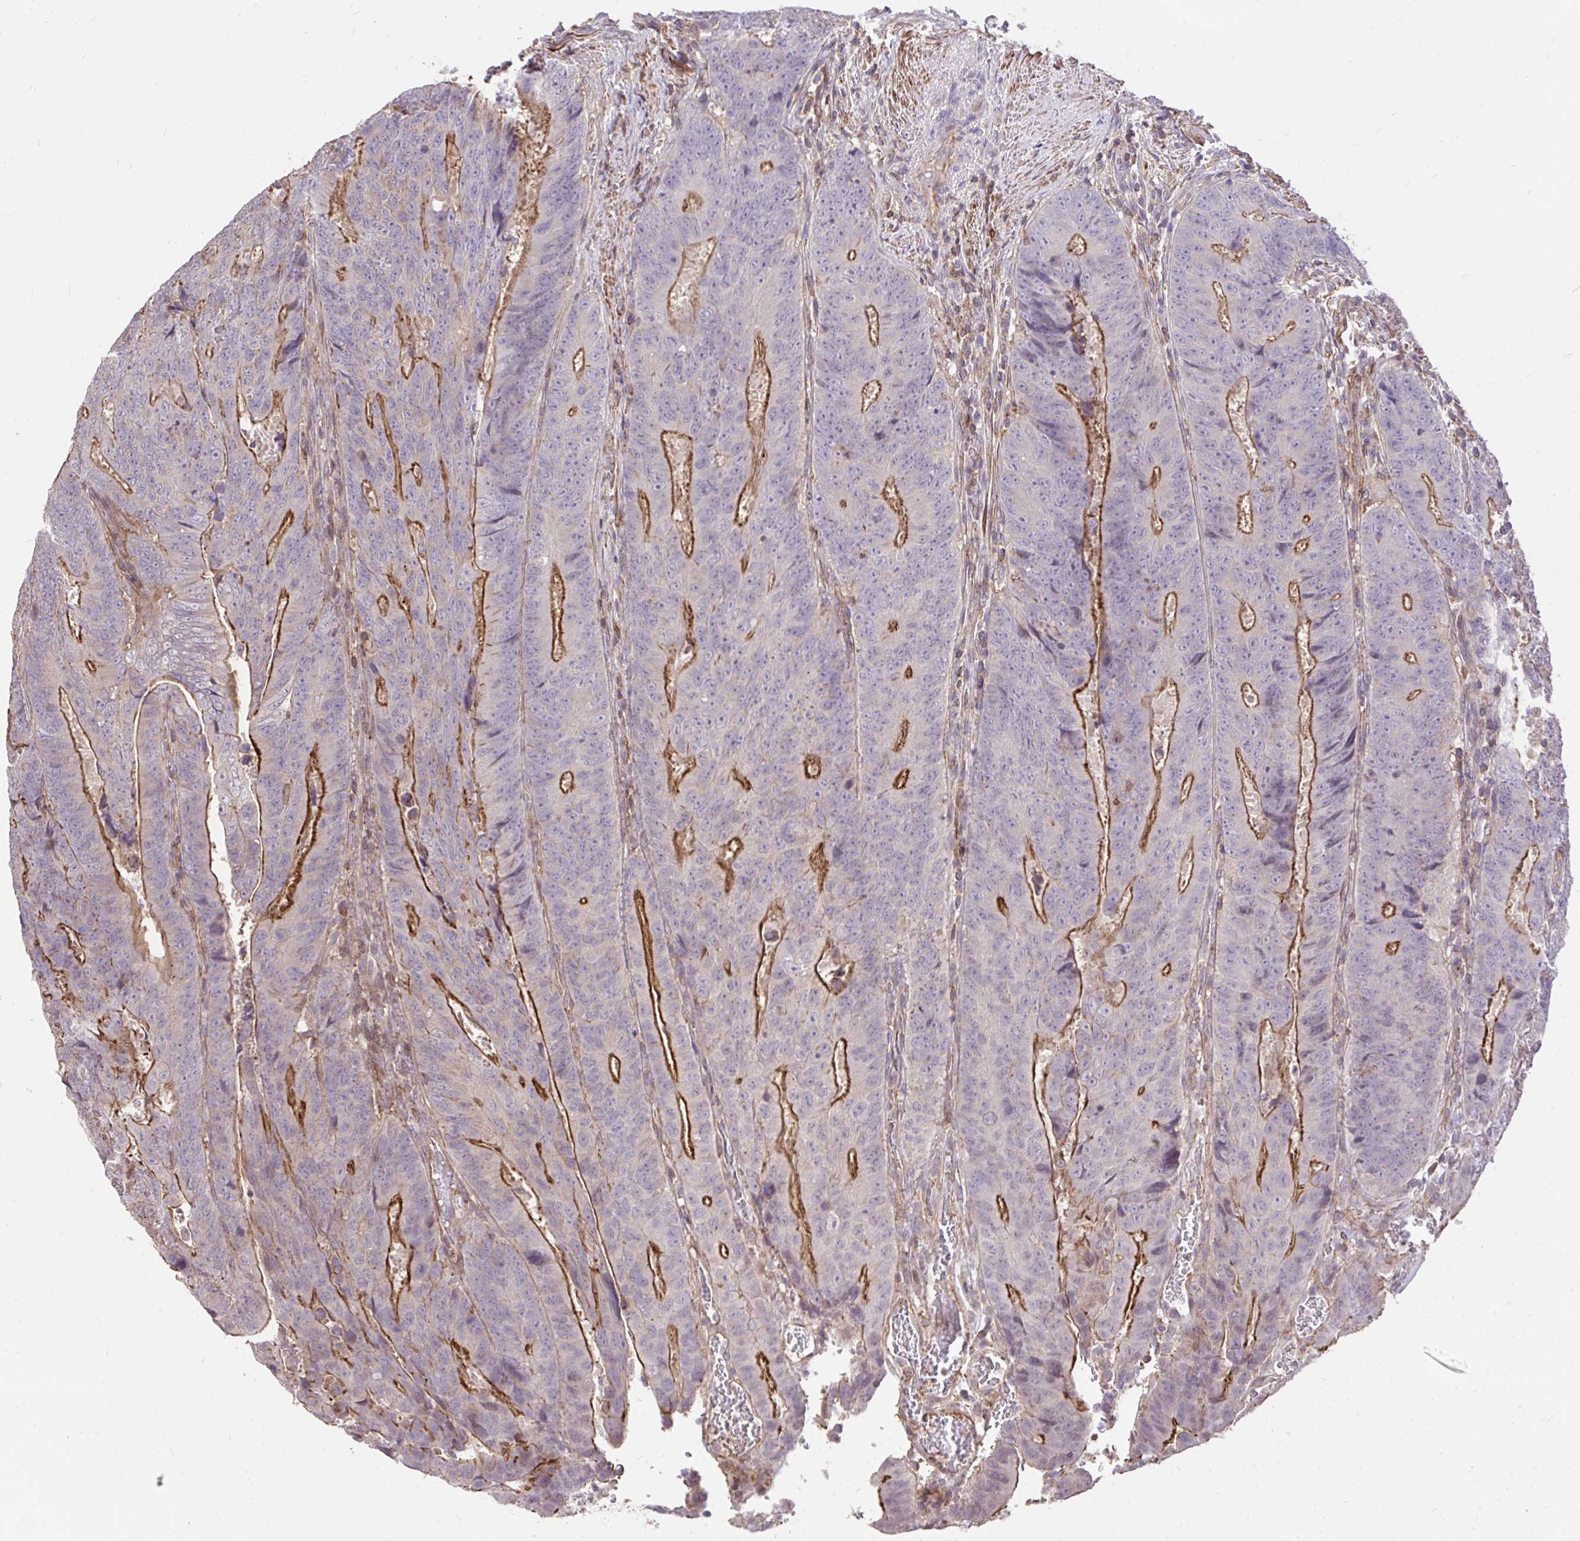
{"staining": {"intensity": "moderate", "quantity": "25%-75%", "location": "cytoplasmic/membranous"}, "tissue": "colorectal cancer", "cell_type": "Tumor cells", "image_type": "cancer", "snomed": [{"axis": "morphology", "description": "Adenocarcinoma, NOS"}, {"axis": "topography", "description": "Colon"}], "caption": "A high-resolution micrograph shows immunohistochemistry staining of colorectal adenocarcinoma, which demonstrates moderate cytoplasmic/membranous staining in approximately 25%-75% of tumor cells.", "gene": "IGFL2", "patient": {"sex": "female", "age": 48}}